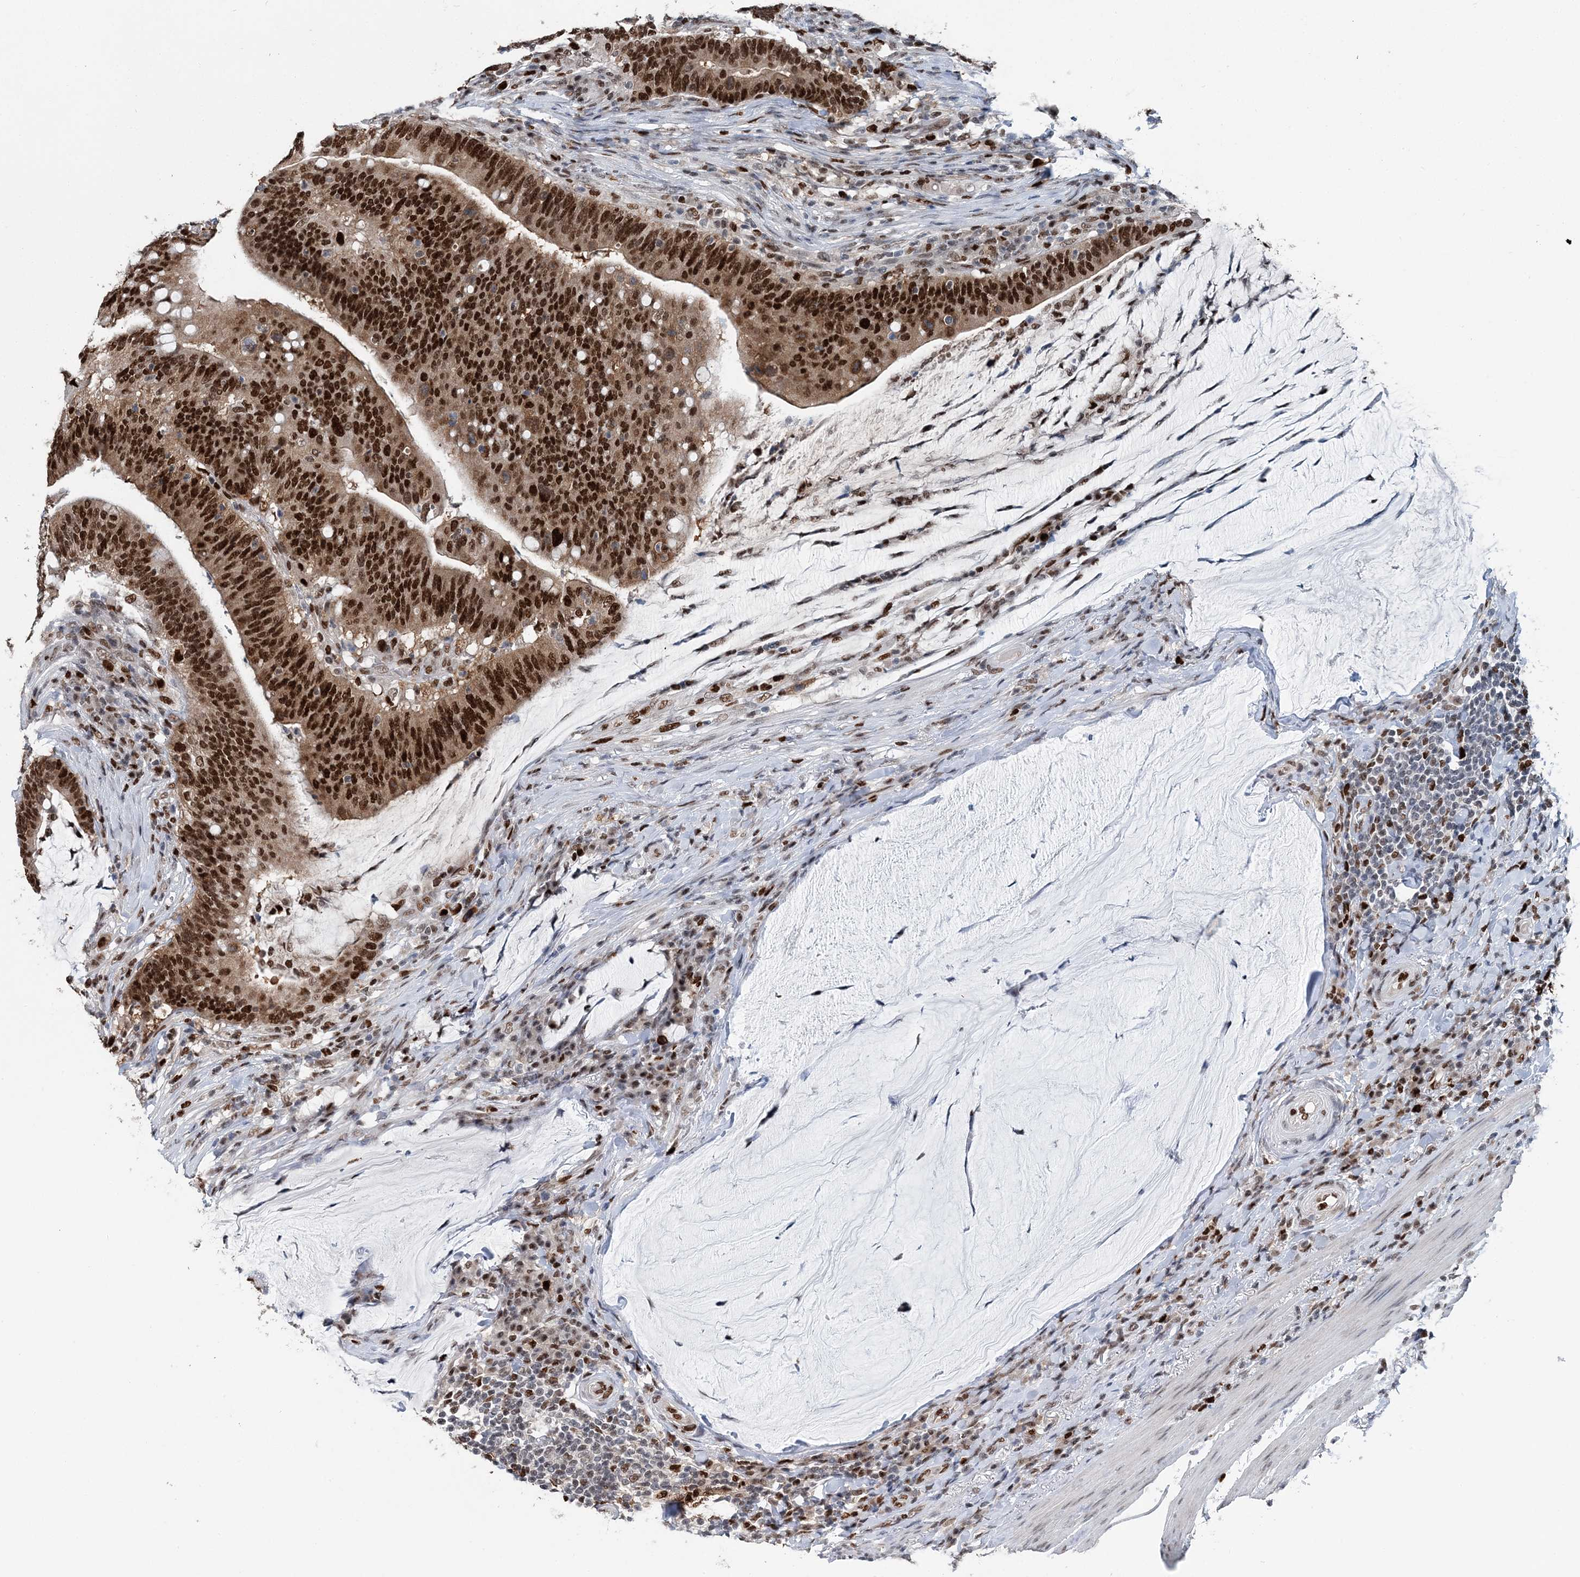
{"staining": {"intensity": "strong", "quantity": ">75%", "location": "nuclear"}, "tissue": "colorectal cancer", "cell_type": "Tumor cells", "image_type": "cancer", "snomed": [{"axis": "morphology", "description": "Normal tissue, NOS"}, {"axis": "morphology", "description": "Adenocarcinoma, NOS"}, {"axis": "topography", "description": "Colon"}], "caption": "Protein expression analysis of human adenocarcinoma (colorectal) reveals strong nuclear staining in approximately >75% of tumor cells.", "gene": "HAT1", "patient": {"sex": "female", "age": 66}}